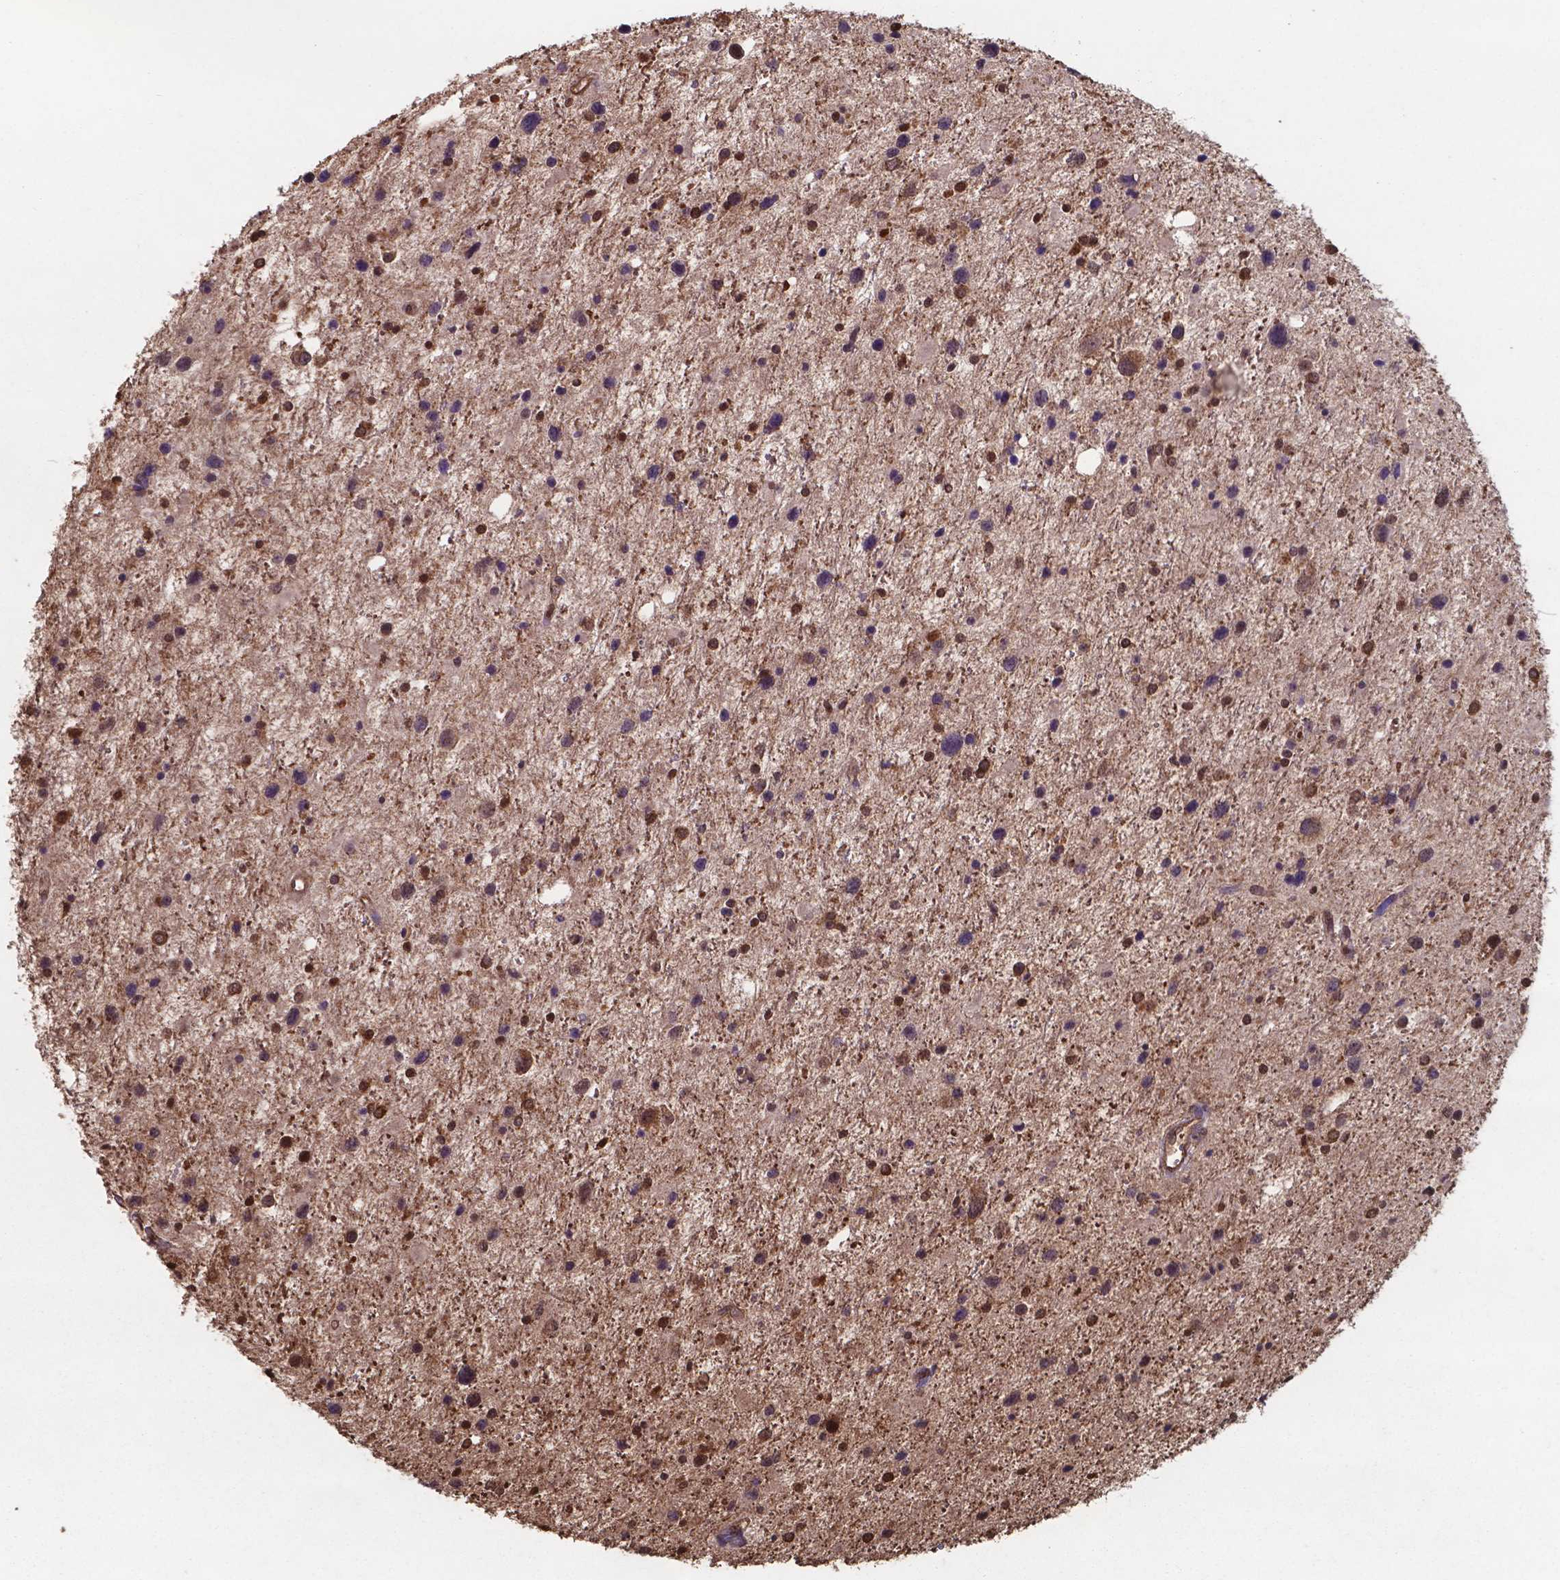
{"staining": {"intensity": "moderate", "quantity": ">75%", "location": "cytoplasmic/membranous,nuclear"}, "tissue": "glioma", "cell_type": "Tumor cells", "image_type": "cancer", "snomed": [{"axis": "morphology", "description": "Glioma, malignant, Low grade"}, {"axis": "topography", "description": "Brain"}], "caption": "This photomicrograph demonstrates glioma stained with immunohistochemistry (IHC) to label a protein in brown. The cytoplasmic/membranous and nuclear of tumor cells show moderate positivity for the protein. Nuclei are counter-stained blue.", "gene": "CHP2", "patient": {"sex": "female", "age": 32}}